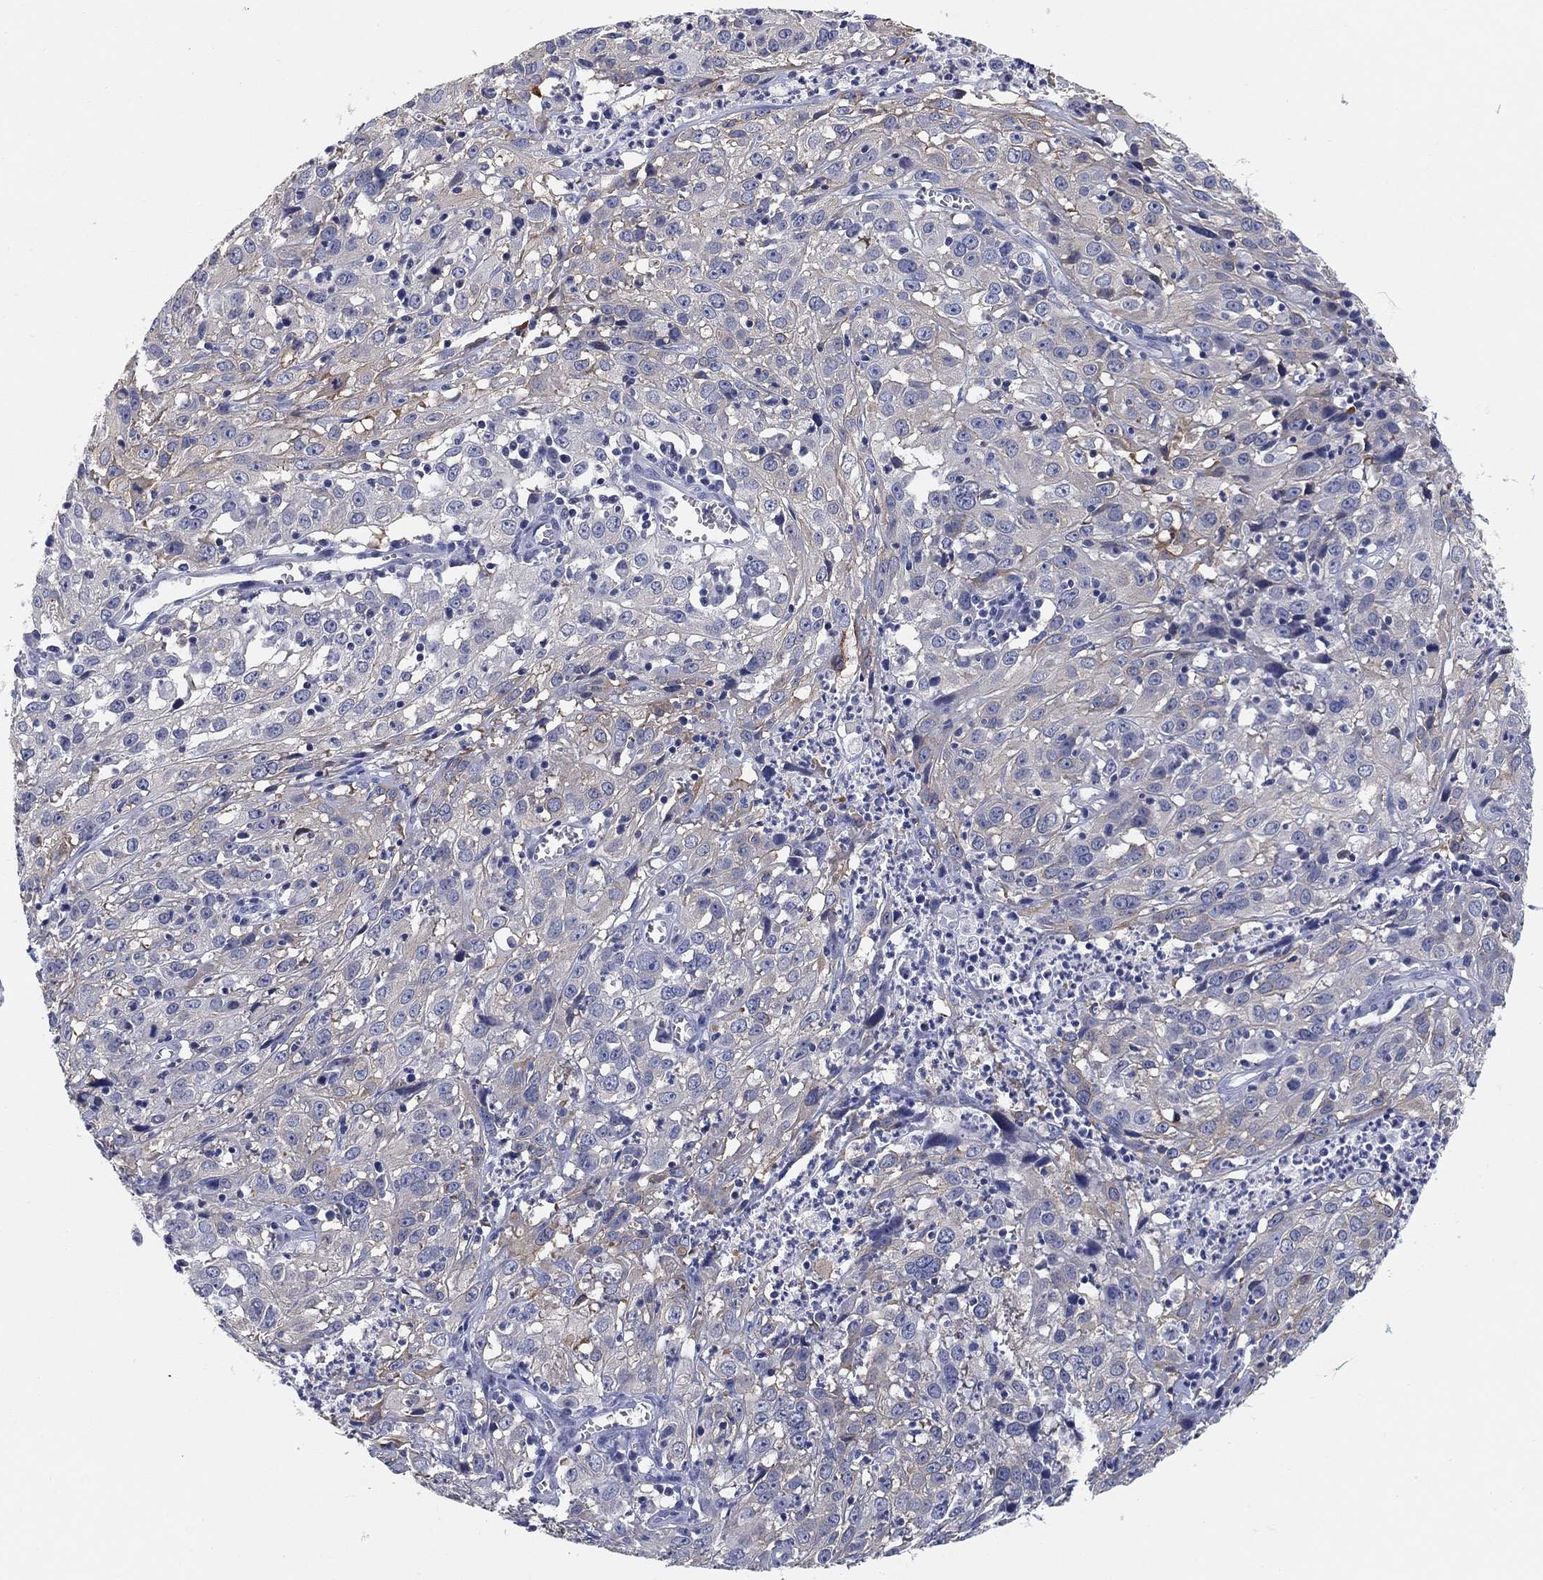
{"staining": {"intensity": "weak", "quantity": "<25%", "location": "cytoplasmic/membranous"}, "tissue": "cervical cancer", "cell_type": "Tumor cells", "image_type": "cancer", "snomed": [{"axis": "morphology", "description": "Squamous cell carcinoma, NOS"}, {"axis": "topography", "description": "Cervix"}], "caption": "The histopathology image displays no significant staining in tumor cells of squamous cell carcinoma (cervical).", "gene": "CLUL1", "patient": {"sex": "female", "age": 32}}